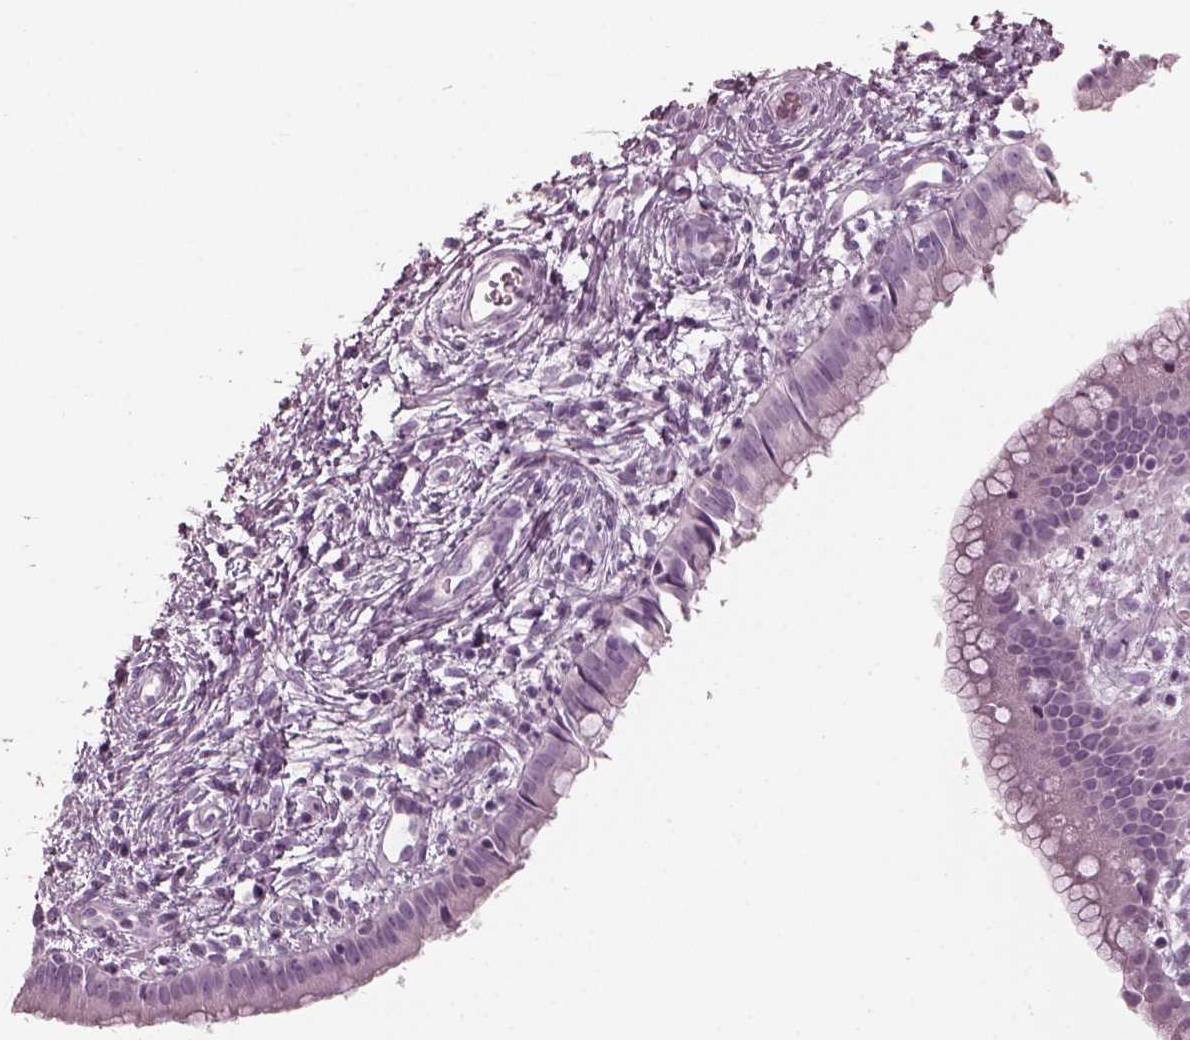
{"staining": {"intensity": "negative", "quantity": "none", "location": "none"}, "tissue": "cervical cancer", "cell_type": "Tumor cells", "image_type": "cancer", "snomed": [{"axis": "morphology", "description": "Squamous cell carcinoma, NOS"}, {"axis": "topography", "description": "Cervix"}], "caption": "Cervical squamous cell carcinoma stained for a protein using IHC displays no positivity tumor cells.", "gene": "RCVRN", "patient": {"sex": "female", "age": 32}}